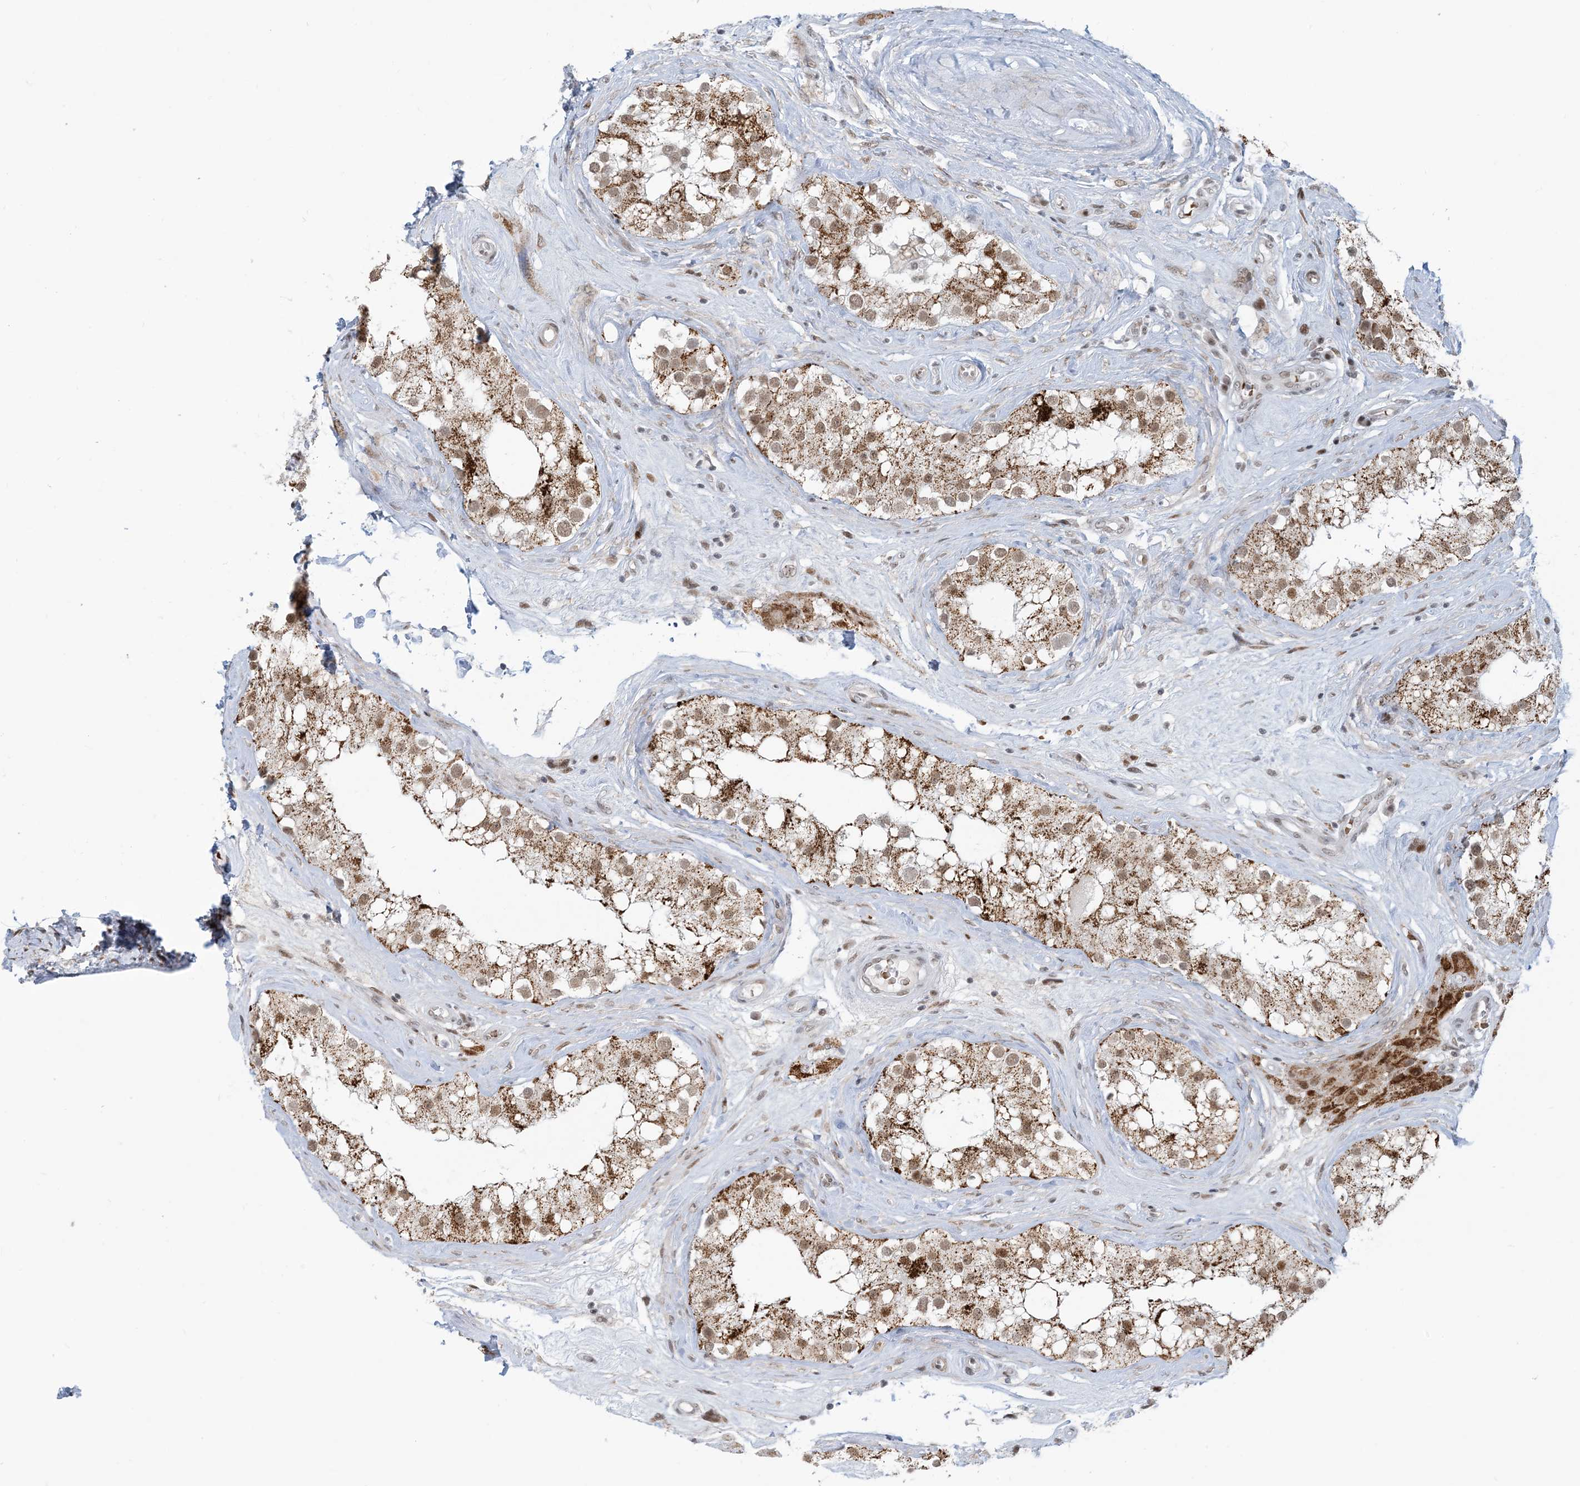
{"staining": {"intensity": "moderate", "quantity": ">75%", "location": "cytoplasmic/membranous,nuclear"}, "tissue": "testis", "cell_type": "Cells in seminiferous ducts", "image_type": "normal", "snomed": [{"axis": "morphology", "description": "Normal tissue, NOS"}, {"axis": "topography", "description": "Testis"}], "caption": "IHC staining of benign testis, which exhibits medium levels of moderate cytoplasmic/membranous,nuclear expression in approximately >75% of cells in seminiferous ducts indicating moderate cytoplasmic/membranous,nuclear protein positivity. The staining was performed using DAB (brown) for protein detection and nuclei were counterstained in hematoxylin (blue).", "gene": "ECT2L", "patient": {"sex": "male", "age": 84}}